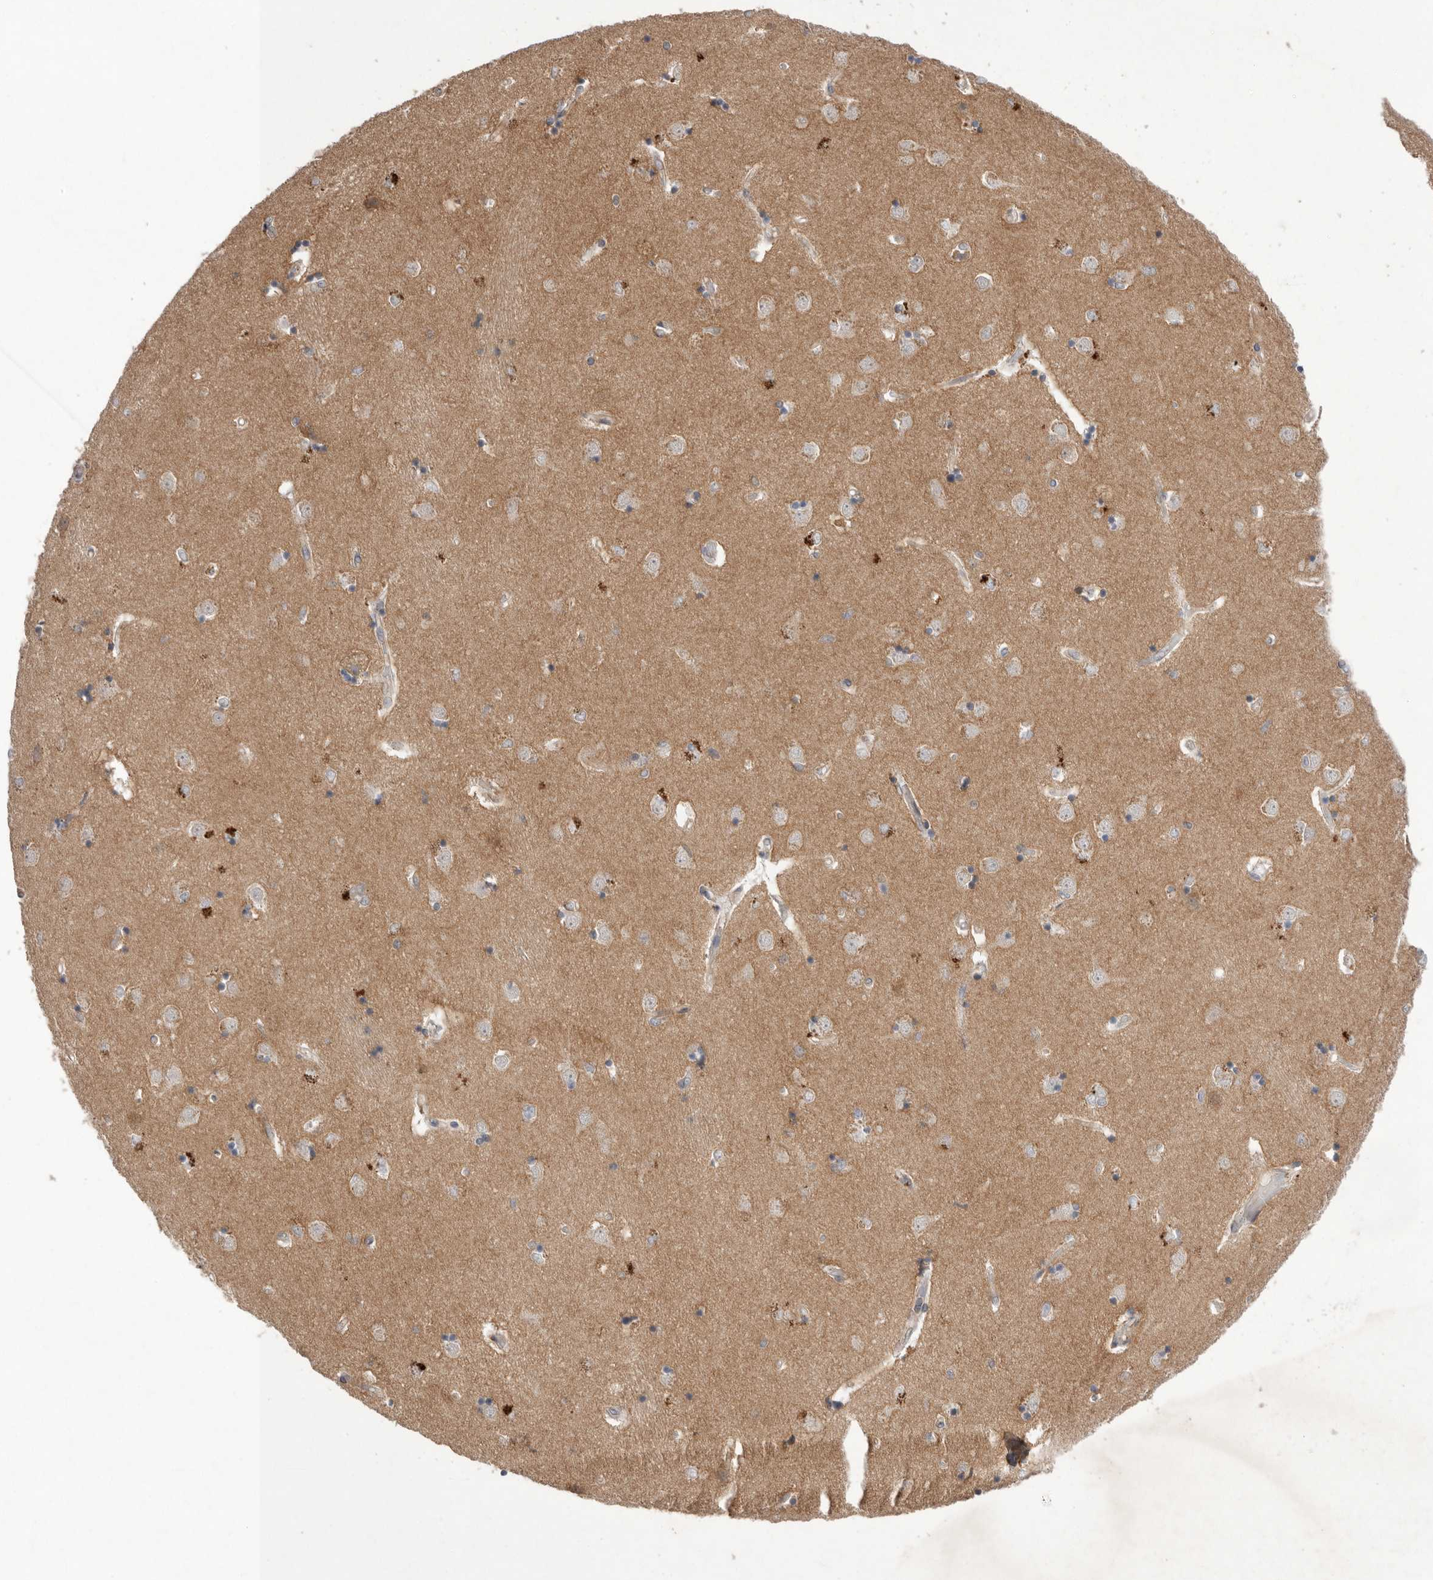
{"staining": {"intensity": "moderate", "quantity": "<25%", "location": "cytoplasmic/membranous"}, "tissue": "caudate", "cell_type": "Glial cells", "image_type": "normal", "snomed": [{"axis": "morphology", "description": "Normal tissue, NOS"}, {"axis": "topography", "description": "Lateral ventricle wall"}], "caption": "Caudate stained with DAB IHC exhibits low levels of moderate cytoplasmic/membranous staining in approximately <25% of glial cells. The protein is shown in brown color, while the nuclei are stained blue.", "gene": "NRCAM", "patient": {"sex": "male", "age": 45}}